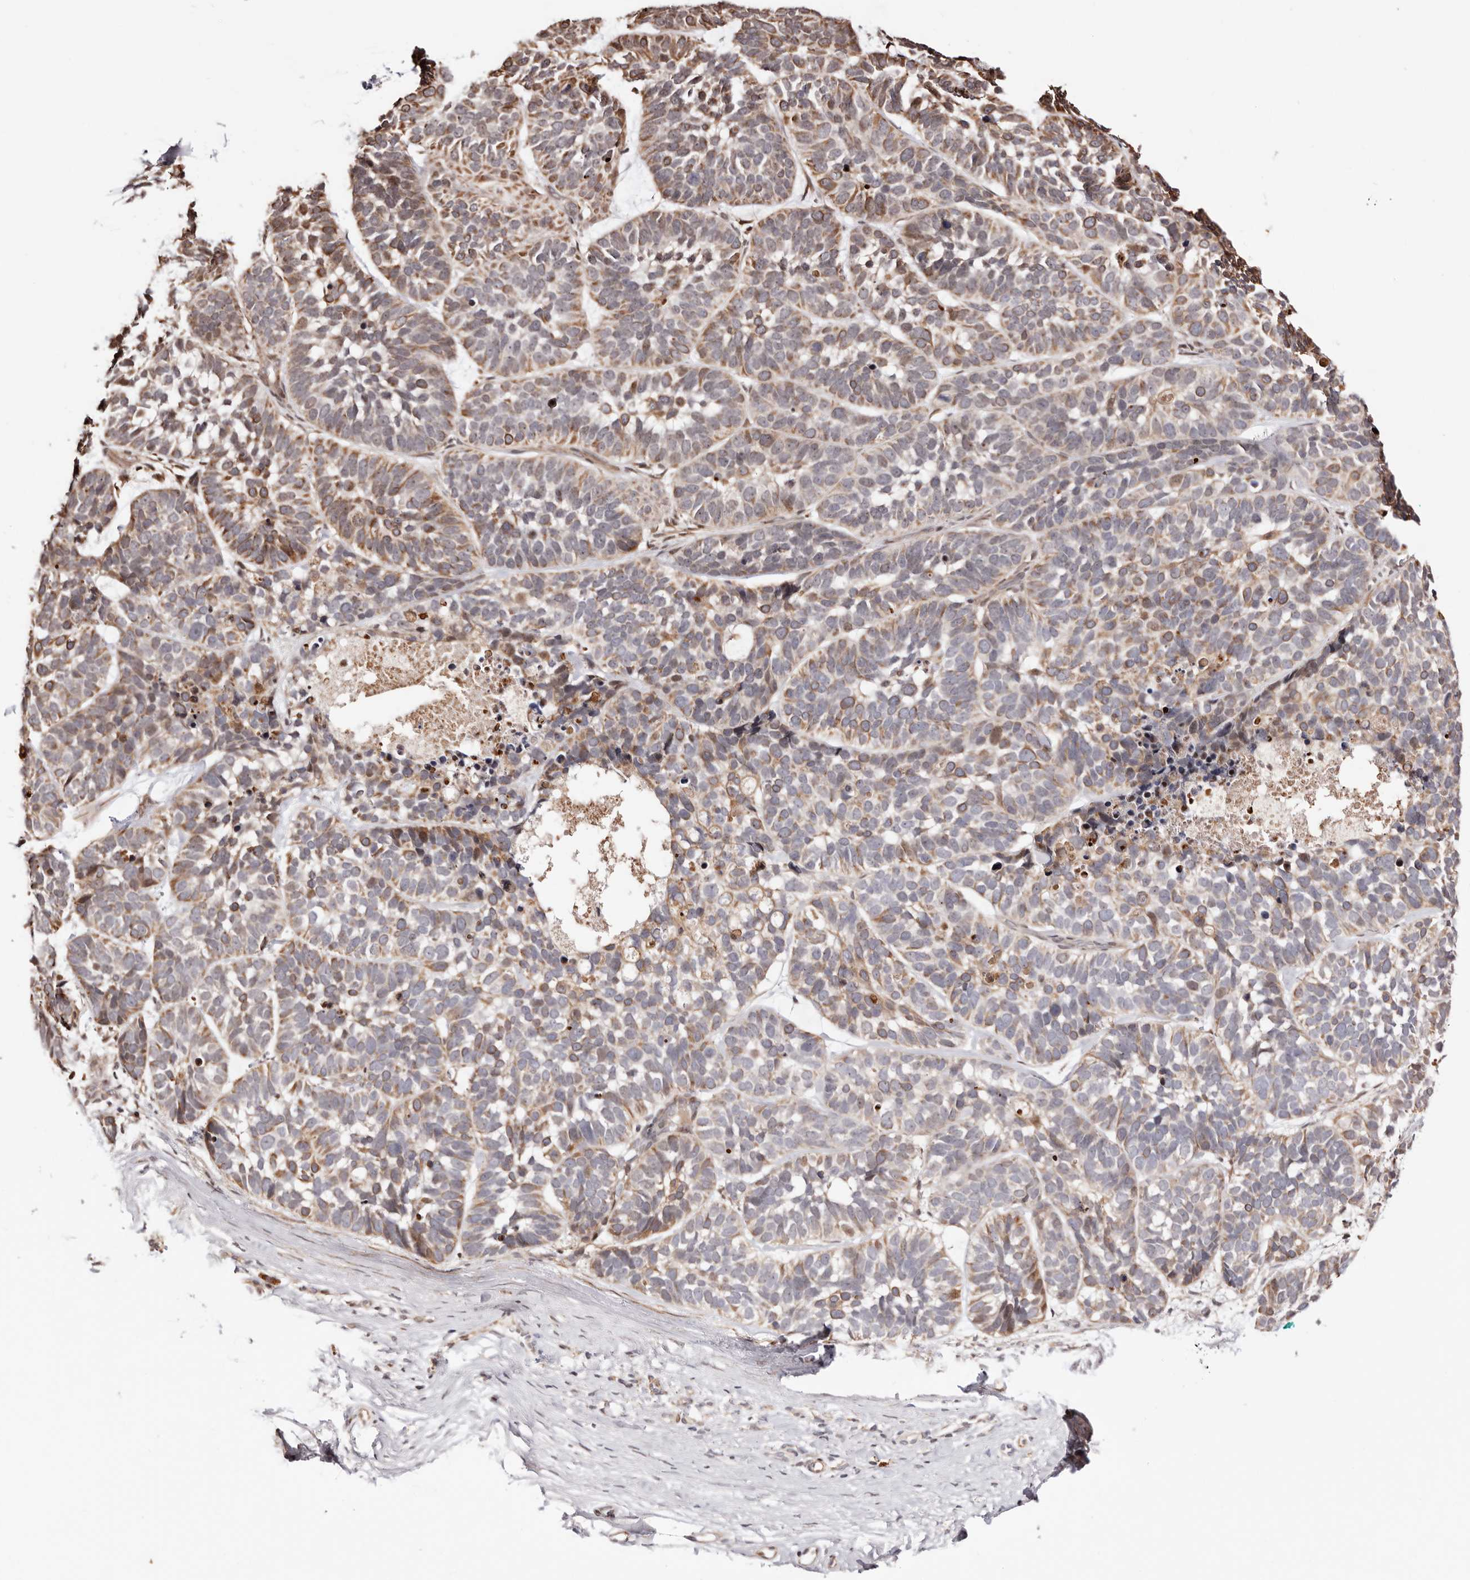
{"staining": {"intensity": "moderate", "quantity": "25%-75%", "location": "cytoplasmic/membranous"}, "tissue": "skin cancer", "cell_type": "Tumor cells", "image_type": "cancer", "snomed": [{"axis": "morphology", "description": "Basal cell carcinoma"}, {"axis": "topography", "description": "Skin"}], "caption": "Immunohistochemistry (IHC) image of neoplastic tissue: human skin basal cell carcinoma stained using immunohistochemistry reveals medium levels of moderate protein expression localized specifically in the cytoplasmic/membranous of tumor cells, appearing as a cytoplasmic/membranous brown color.", "gene": "HIVEP3", "patient": {"sex": "male", "age": 62}}